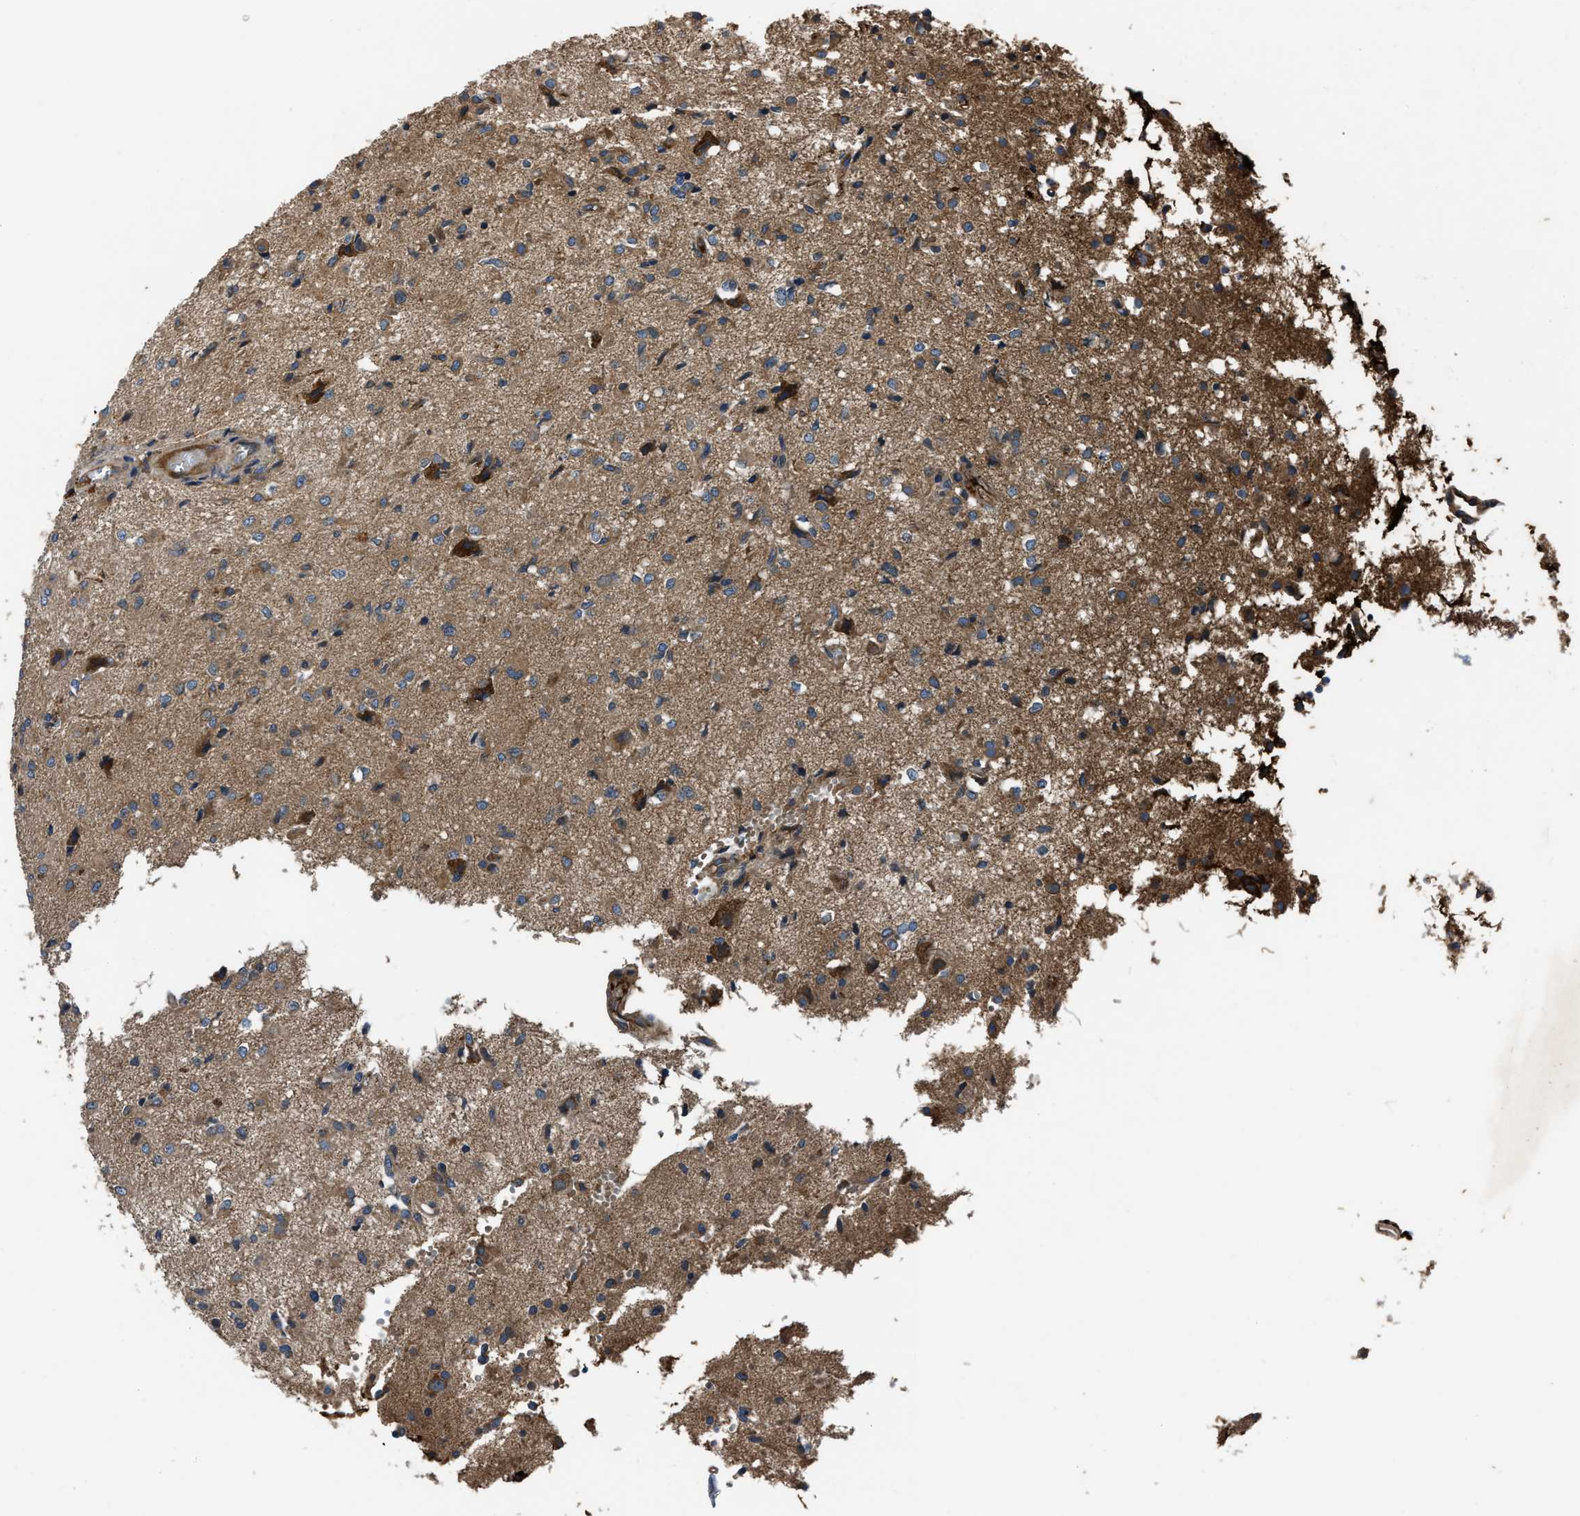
{"staining": {"intensity": "weak", "quantity": ">75%", "location": "cytoplasmic/membranous"}, "tissue": "glioma", "cell_type": "Tumor cells", "image_type": "cancer", "snomed": [{"axis": "morphology", "description": "Glioma, malignant, High grade"}, {"axis": "topography", "description": "Brain"}], "caption": "Immunohistochemical staining of human malignant glioma (high-grade) reveals weak cytoplasmic/membranous protein positivity in approximately >75% of tumor cells.", "gene": "ERC1", "patient": {"sex": "female", "age": 59}}